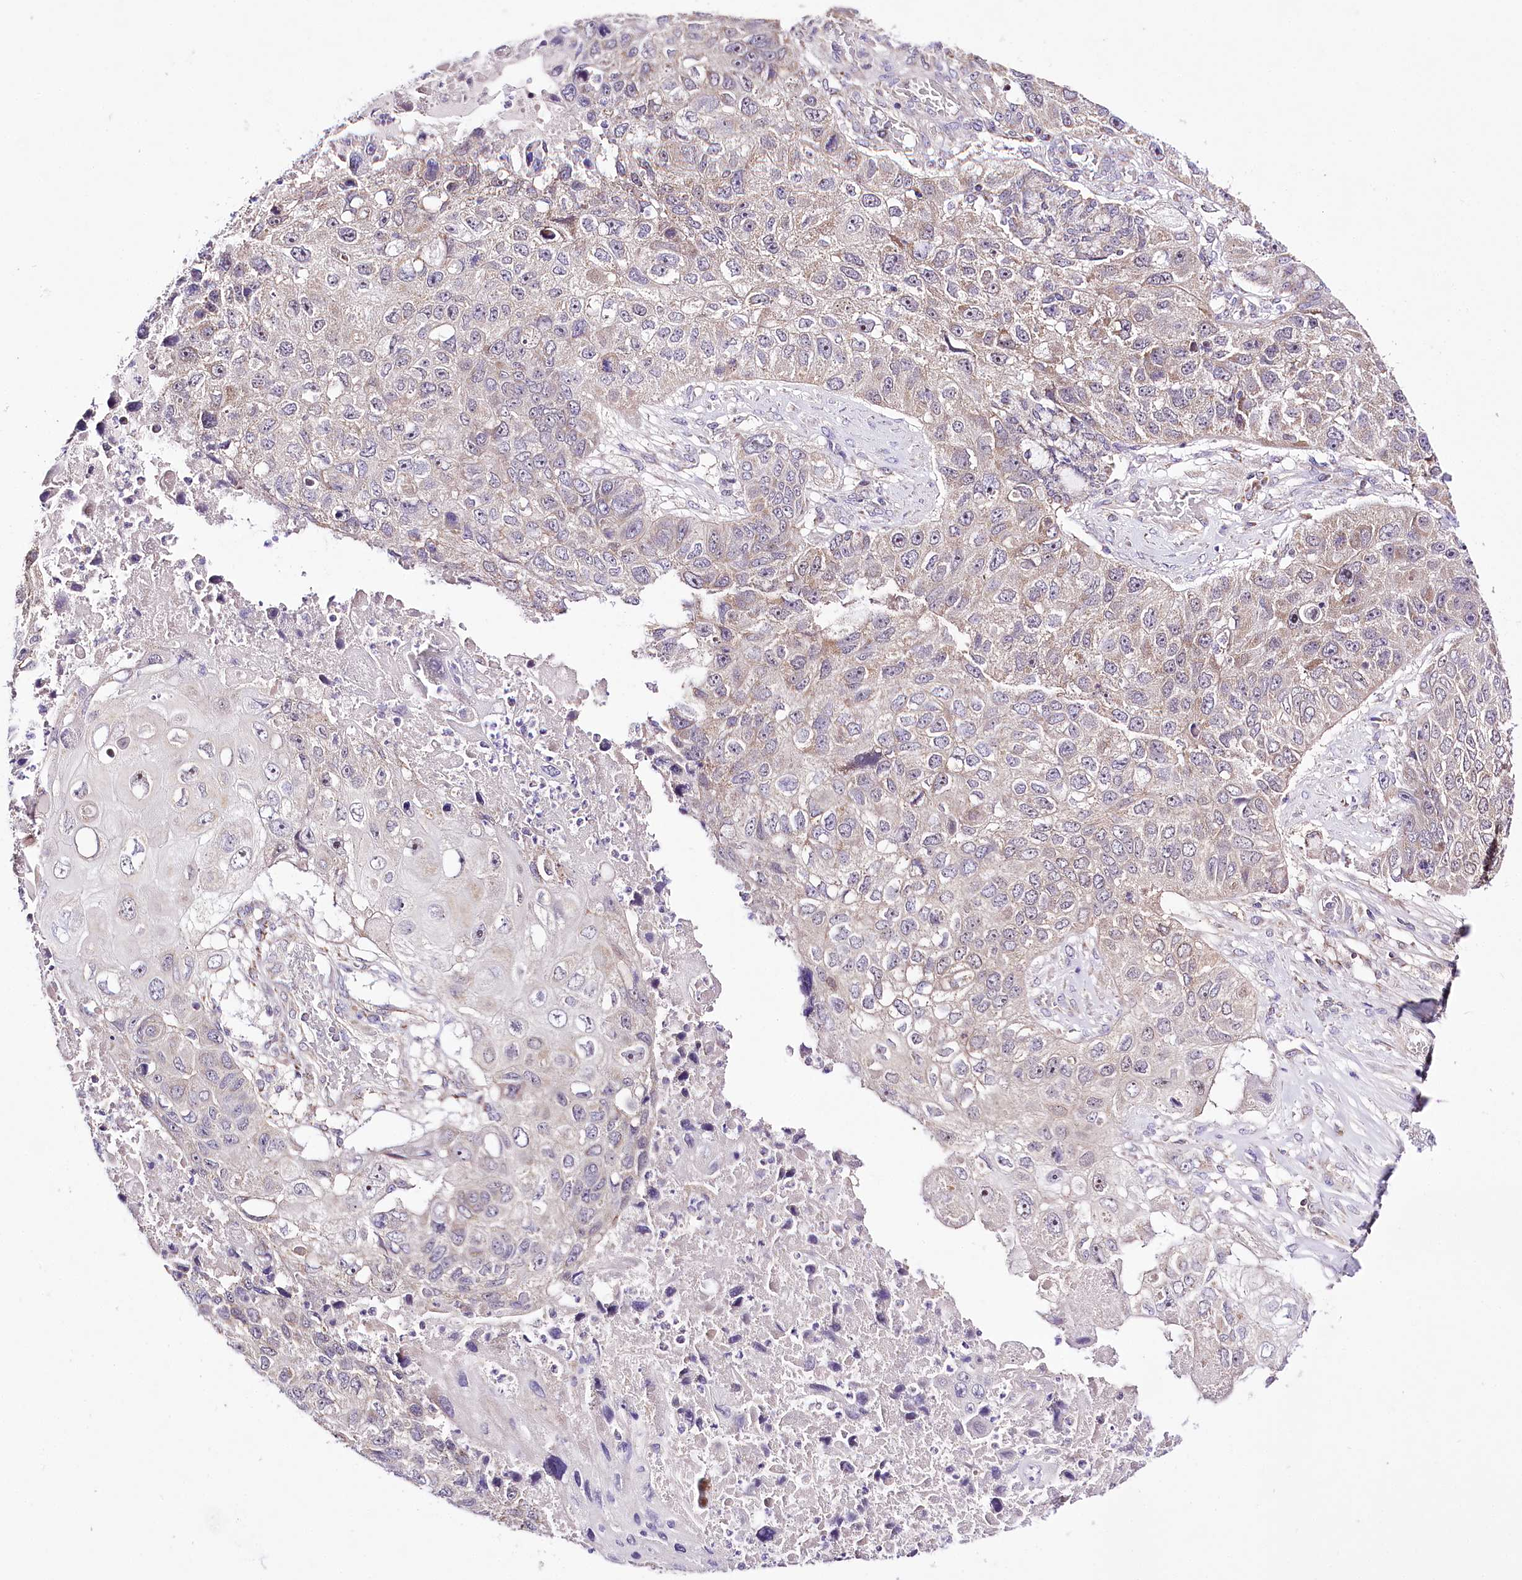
{"staining": {"intensity": "weak", "quantity": "25%-75%", "location": "cytoplasmic/membranous"}, "tissue": "lung cancer", "cell_type": "Tumor cells", "image_type": "cancer", "snomed": [{"axis": "morphology", "description": "Squamous cell carcinoma, NOS"}, {"axis": "topography", "description": "Lung"}], "caption": "A brown stain highlights weak cytoplasmic/membranous staining of a protein in human lung cancer tumor cells. The staining was performed using DAB, with brown indicating positive protein expression. Nuclei are stained blue with hematoxylin.", "gene": "ATE1", "patient": {"sex": "male", "age": 61}}